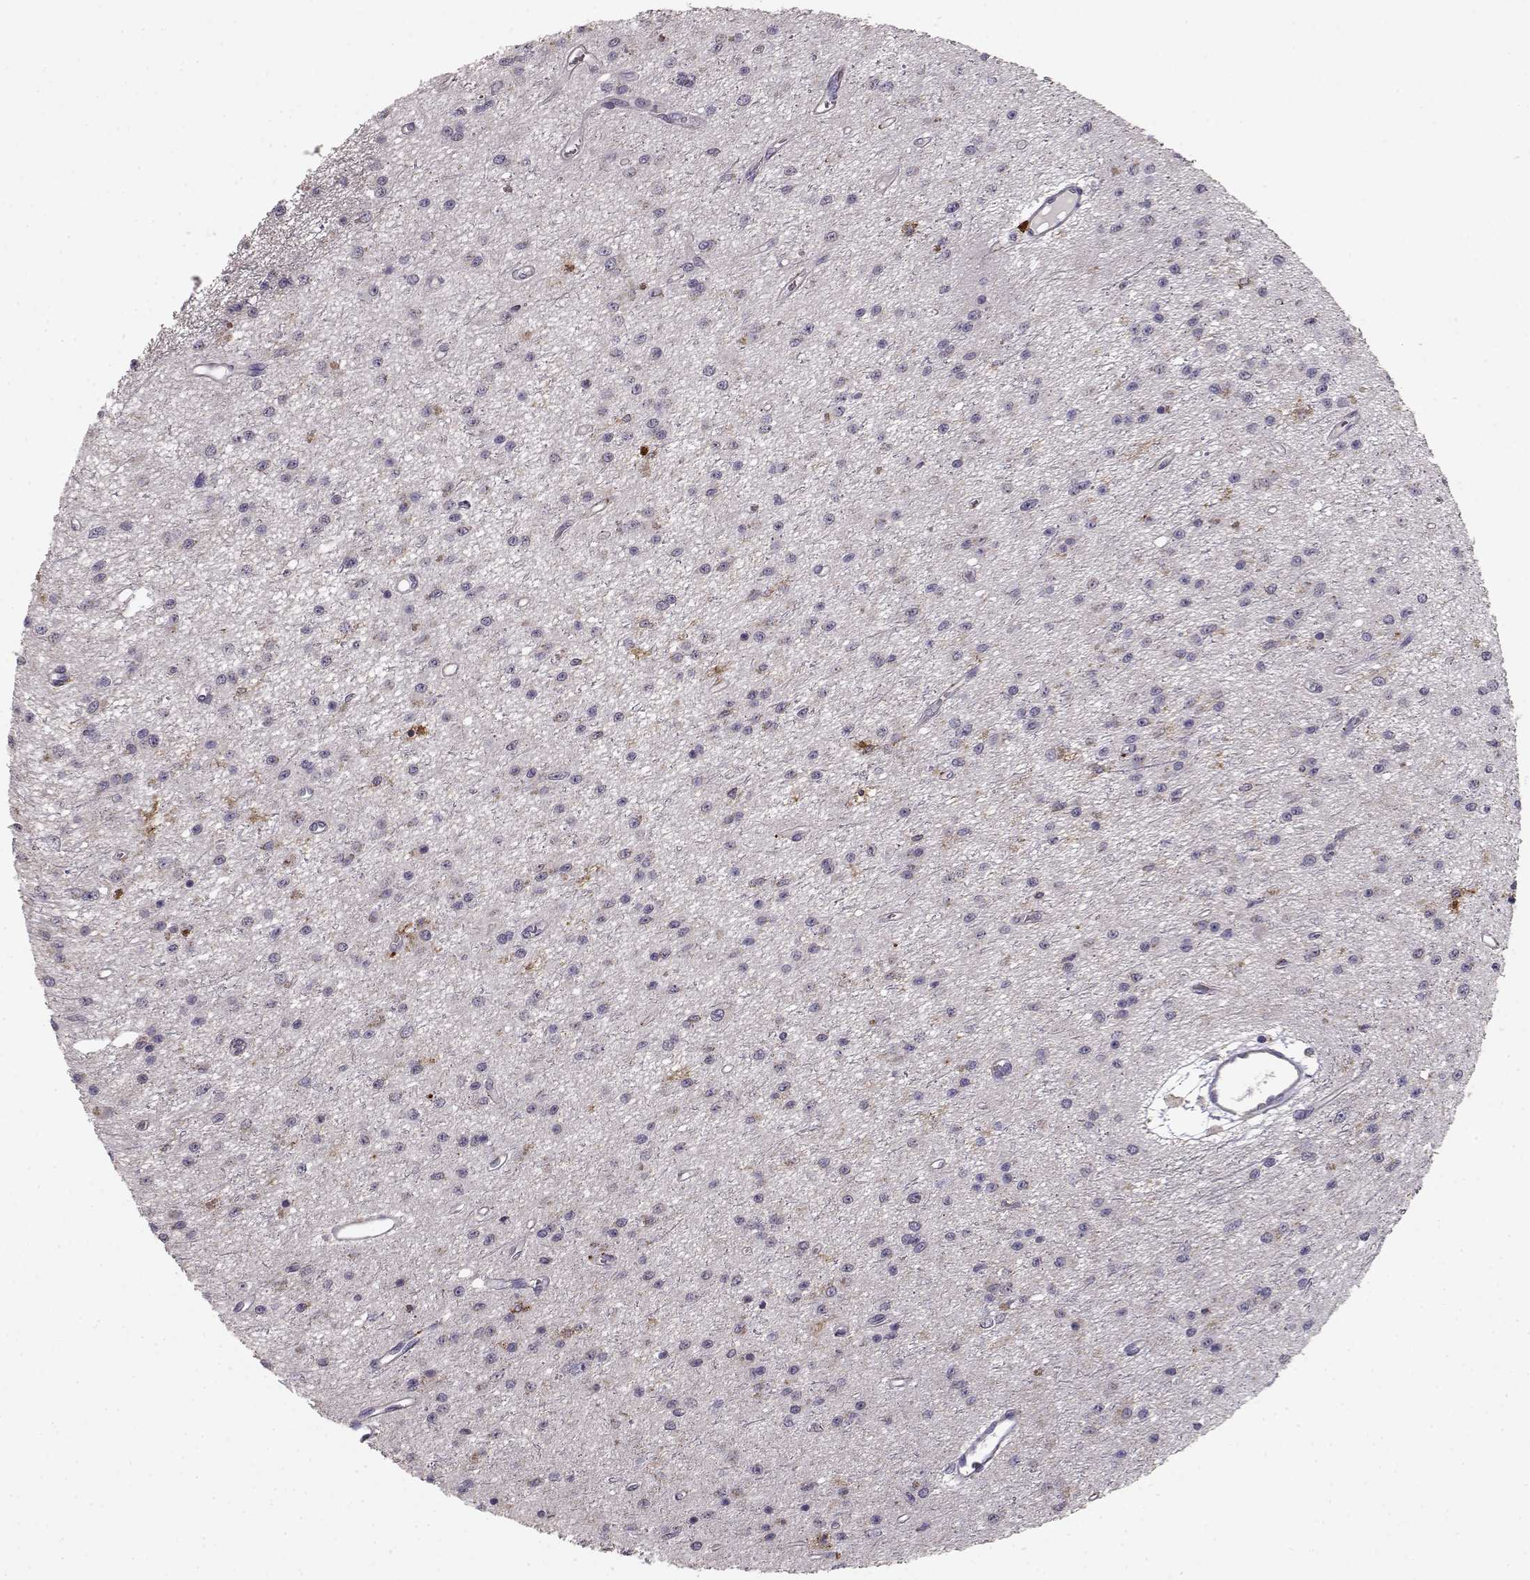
{"staining": {"intensity": "negative", "quantity": "none", "location": "none"}, "tissue": "glioma", "cell_type": "Tumor cells", "image_type": "cancer", "snomed": [{"axis": "morphology", "description": "Glioma, malignant, Low grade"}, {"axis": "topography", "description": "Brain"}], "caption": "A high-resolution micrograph shows IHC staining of glioma, which reveals no significant staining in tumor cells.", "gene": "CCNF", "patient": {"sex": "female", "age": 45}}